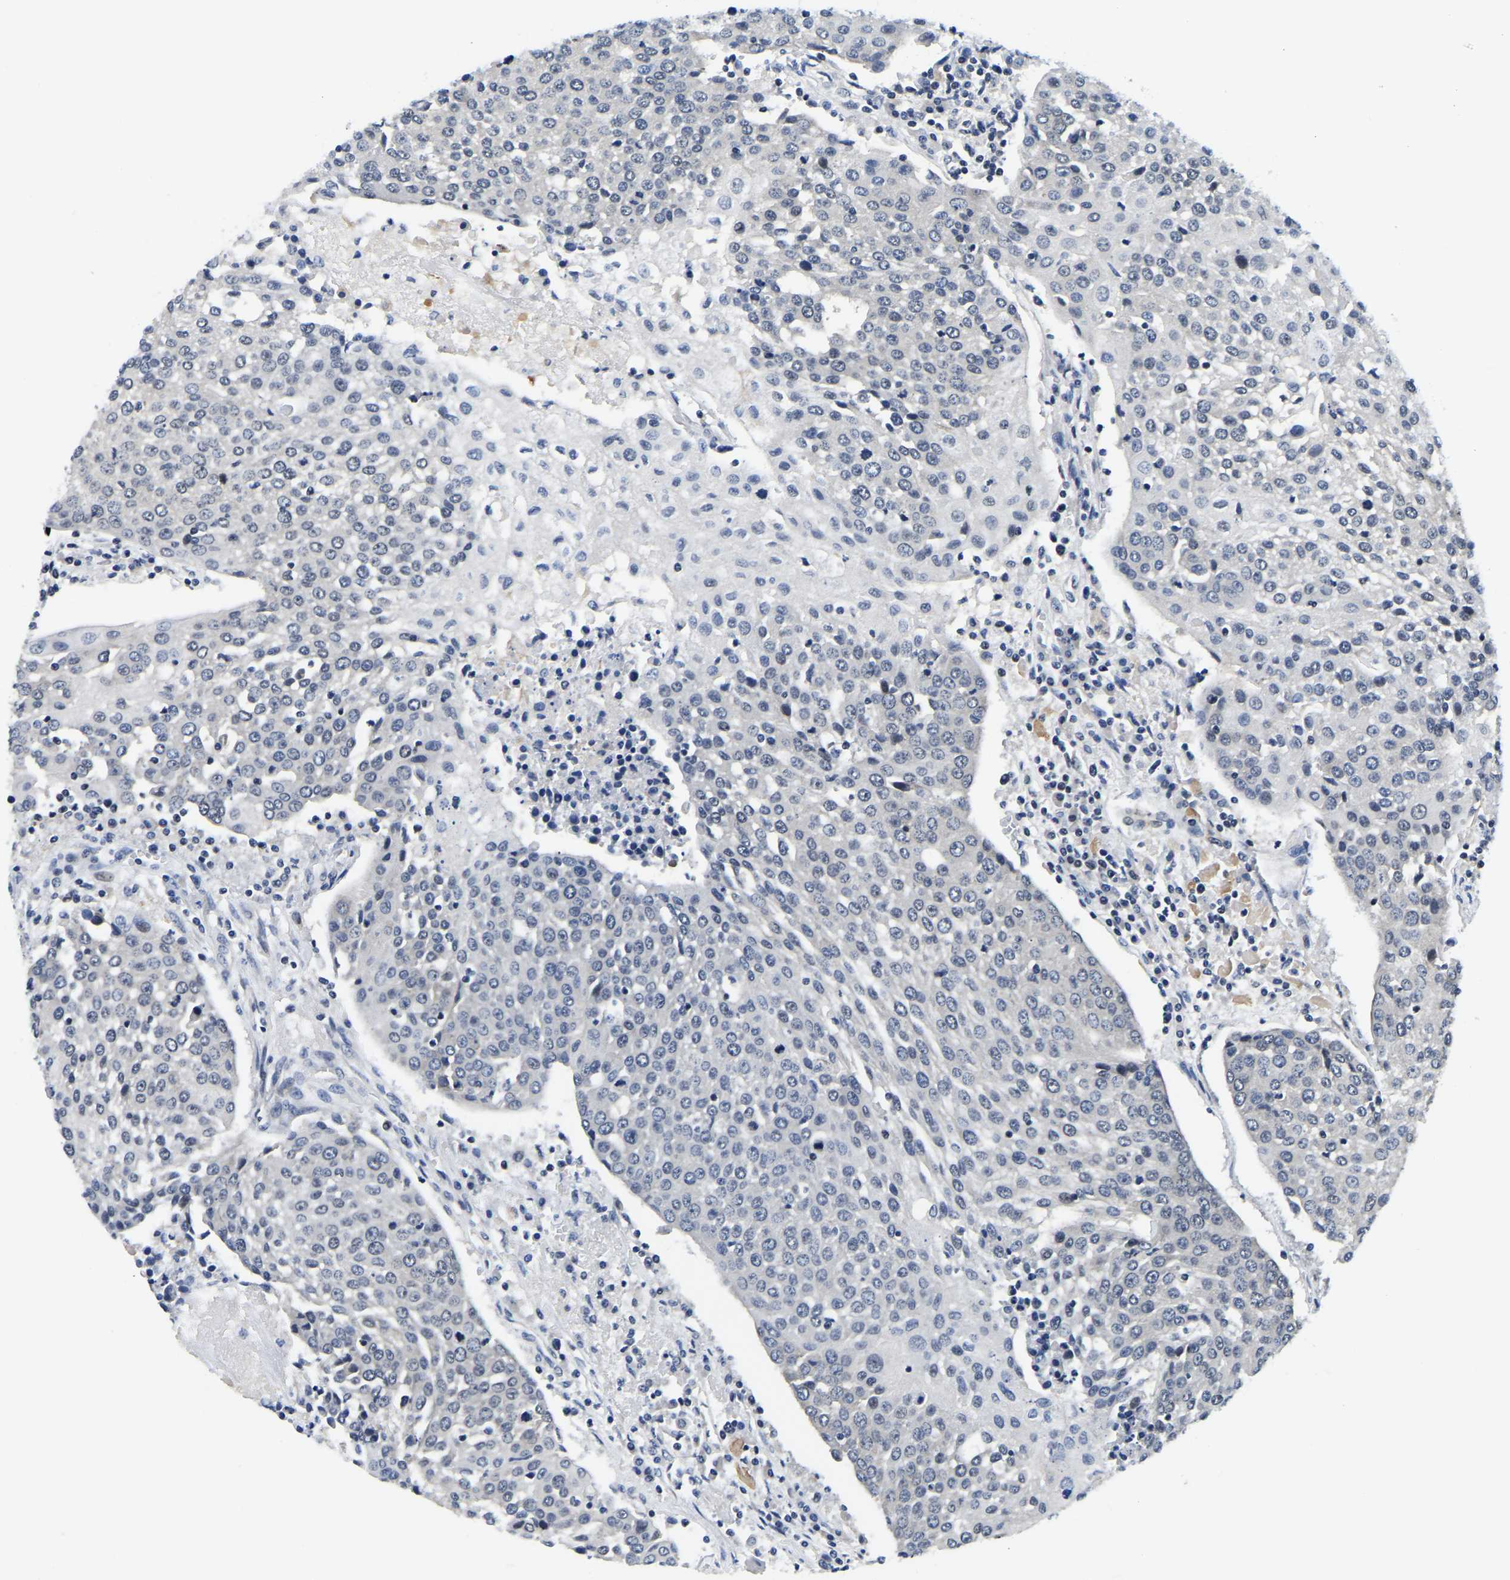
{"staining": {"intensity": "negative", "quantity": "none", "location": "none"}, "tissue": "urothelial cancer", "cell_type": "Tumor cells", "image_type": "cancer", "snomed": [{"axis": "morphology", "description": "Urothelial carcinoma, High grade"}, {"axis": "topography", "description": "Urinary bladder"}], "caption": "This photomicrograph is of urothelial cancer stained with immunohistochemistry (IHC) to label a protein in brown with the nuclei are counter-stained blue. There is no positivity in tumor cells.", "gene": "POLDIP3", "patient": {"sex": "female", "age": 85}}